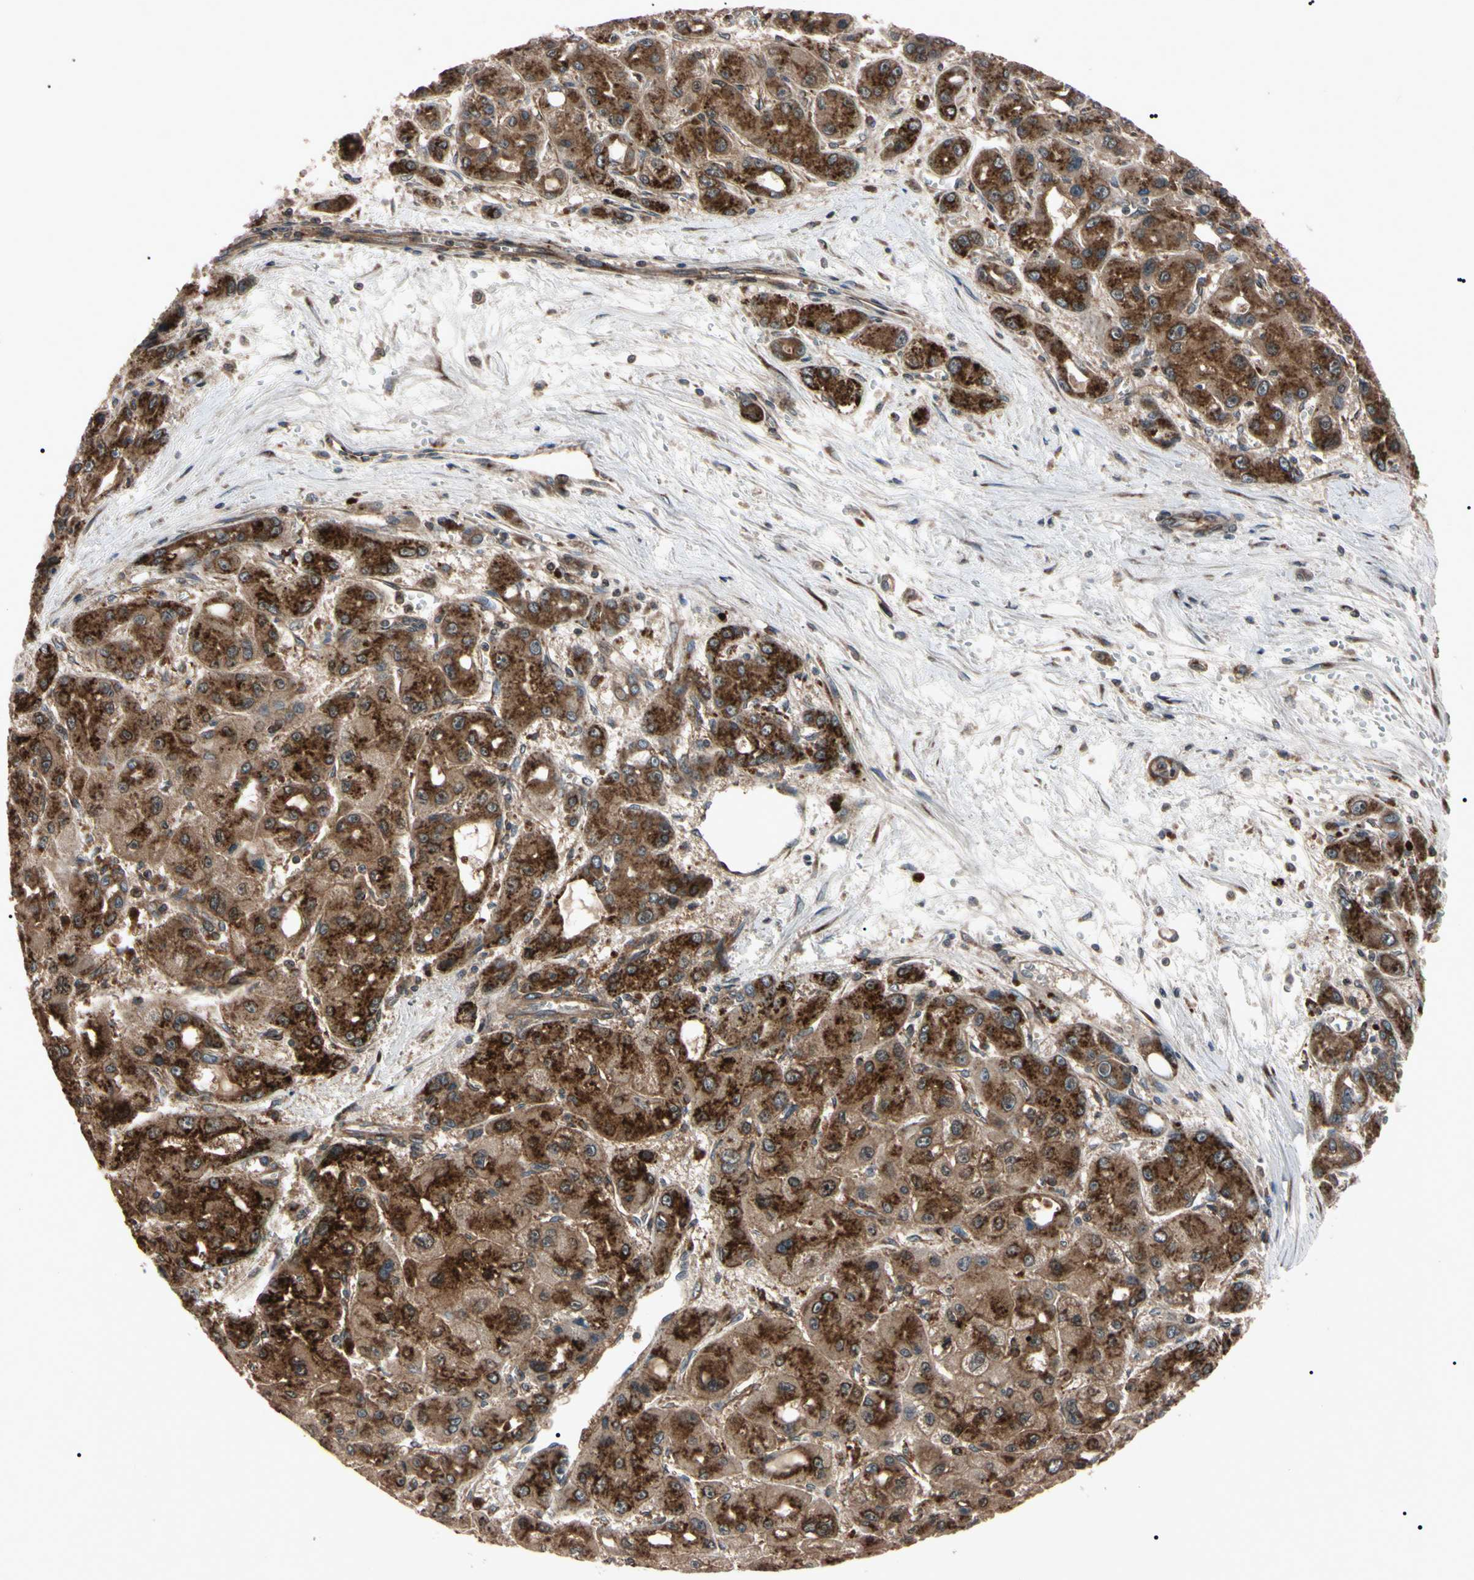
{"staining": {"intensity": "strong", "quantity": ">75%", "location": "cytoplasmic/membranous"}, "tissue": "liver cancer", "cell_type": "Tumor cells", "image_type": "cancer", "snomed": [{"axis": "morphology", "description": "Carcinoma, Hepatocellular, NOS"}, {"axis": "topography", "description": "Liver"}], "caption": "Immunohistochemistry staining of liver hepatocellular carcinoma, which exhibits high levels of strong cytoplasmic/membranous staining in about >75% of tumor cells indicating strong cytoplasmic/membranous protein staining. The staining was performed using DAB (brown) for protein detection and nuclei were counterstained in hematoxylin (blue).", "gene": "GUCY1B1", "patient": {"sex": "male", "age": 55}}